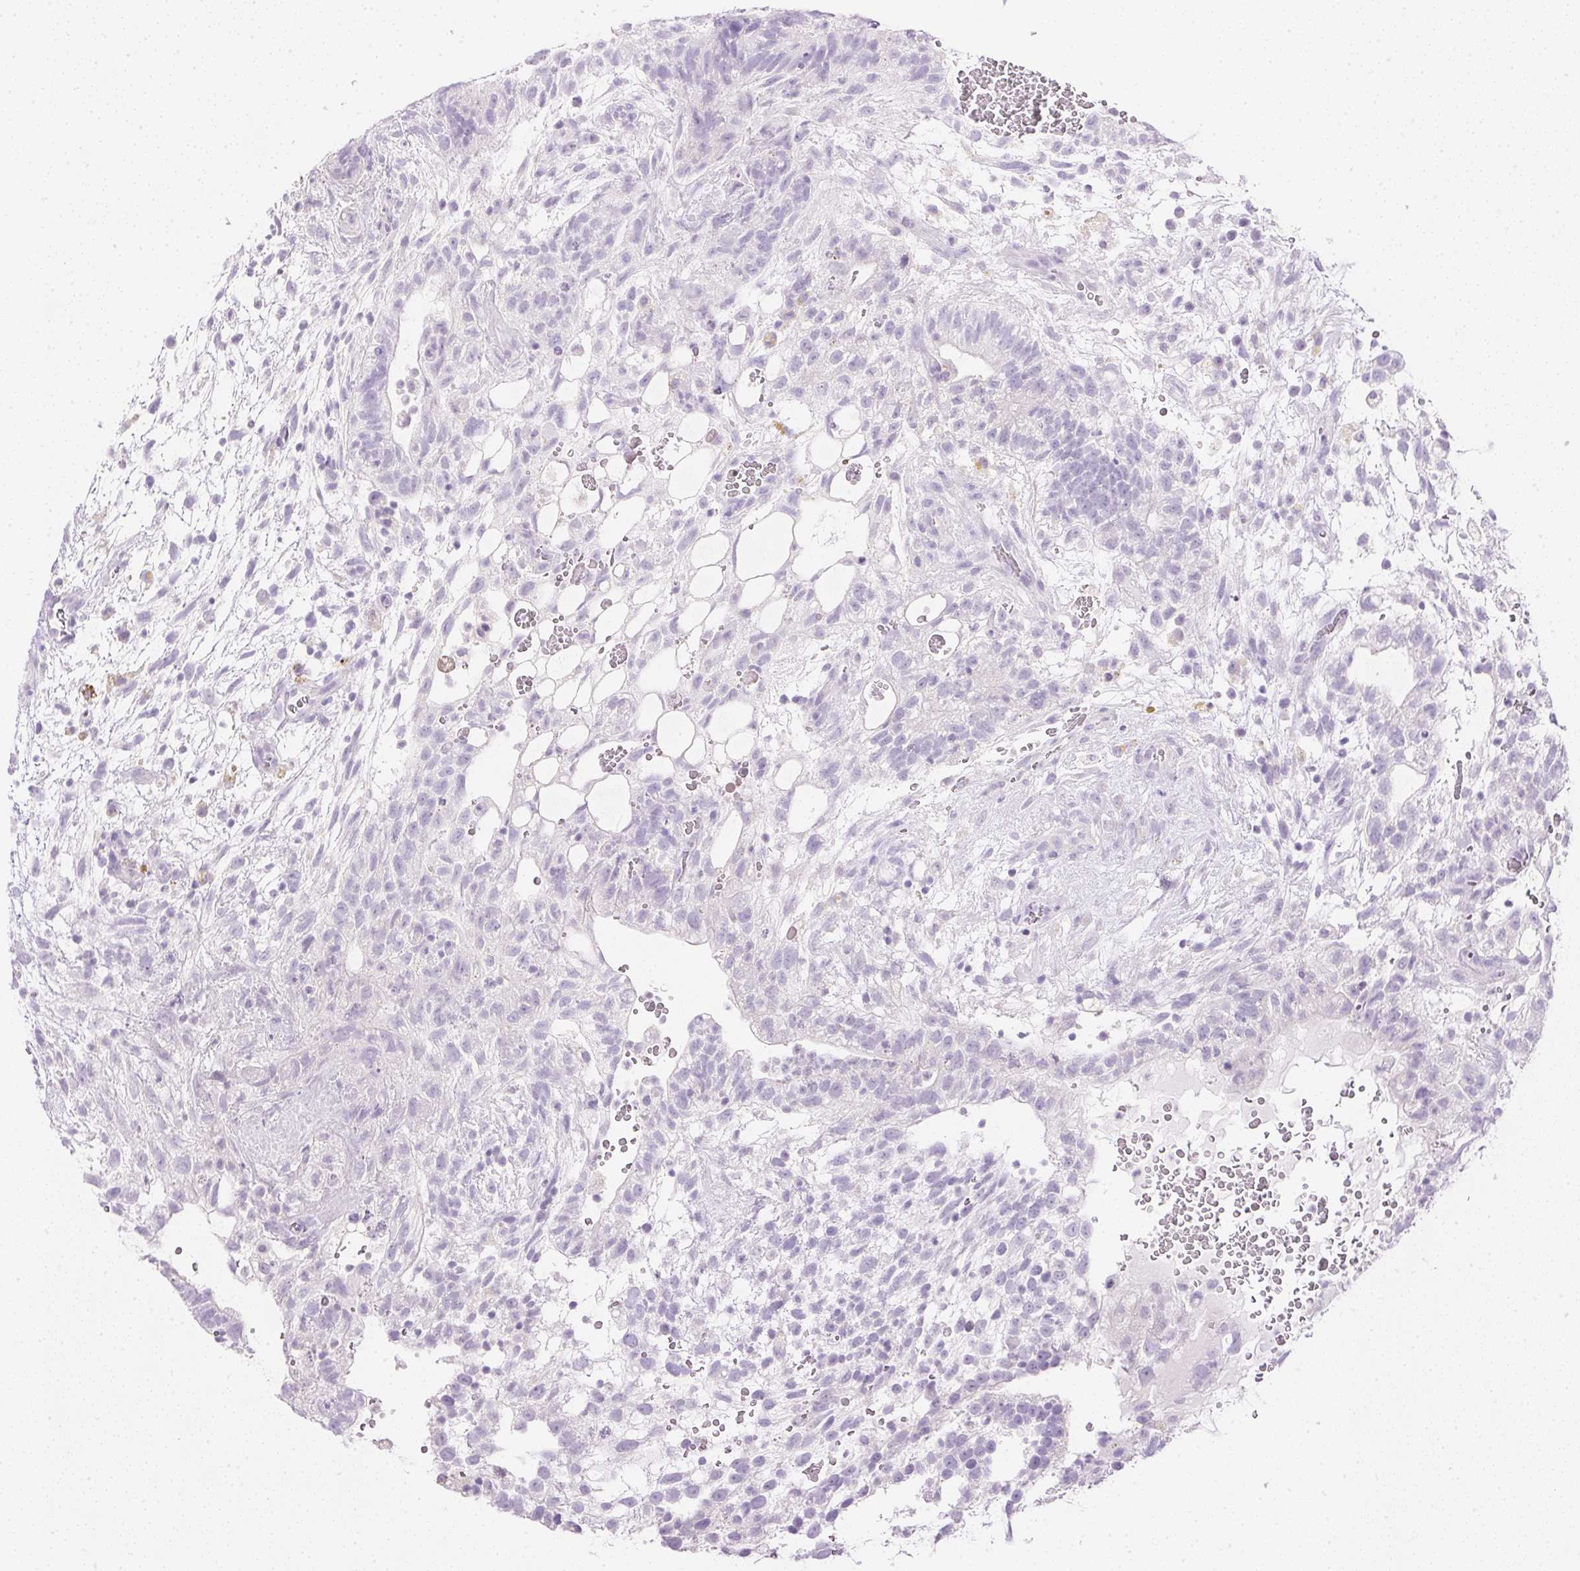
{"staining": {"intensity": "negative", "quantity": "none", "location": "none"}, "tissue": "testis cancer", "cell_type": "Tumor cells", "image_type": "cancer", "snomed": [{"axis": "morphology", "description": "Normal tissue, NOS"}, {"axis": "morphology", "description": "Carcinoma, Embryonal, NOS"}, {"axis": "topography", "description": "Testis"}], "caption": "Protein analysis of testis embryonal carcinoma displays no significant positivity in tumor cells.", "gene": "CTRL", "patient": {"sex": "male", "age": 32}}